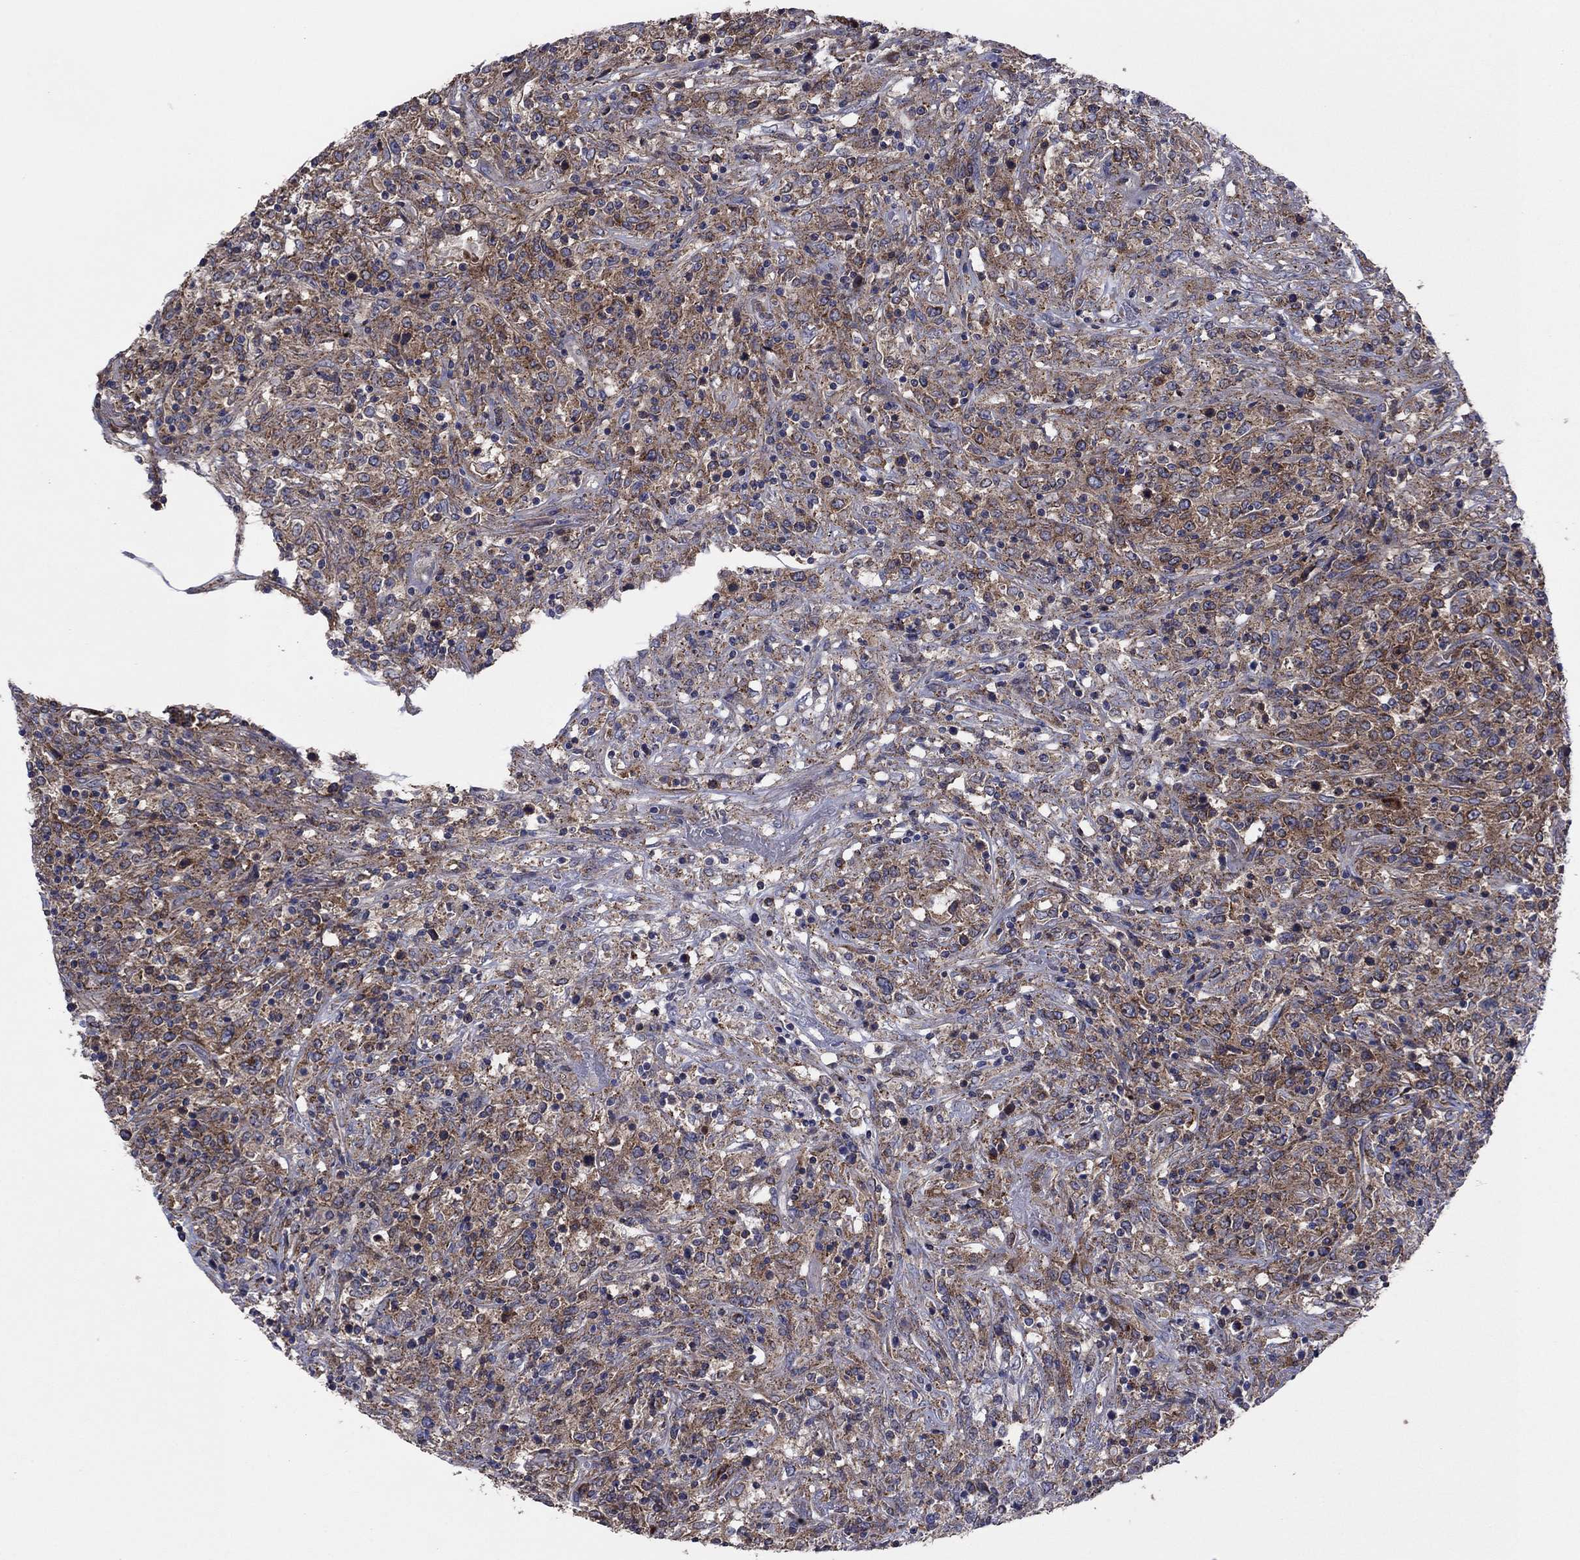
{"staining": {"intensity": "moderate", "quantity": ">75%", "location": "cytoplasmic/membranous"}, "tissue": "lymphoma", "cell_type": "Tumor cells", "image_type": "cancer", "snomed": [{"axis": "morphology", "description": "Malignant lymphoma, non-Hodgkin's type, High grade"}, {"axis": "topography", "description": "Lung"}], "caption": "A micrograph showing moderate cytoplasmic/membranous staining in approximately >75% of tumor cells in lymphoma, as visualized by brown immunohistochemical staining.", "gene": "MEA1", "patient": {"sex": "male", "age": 79}}